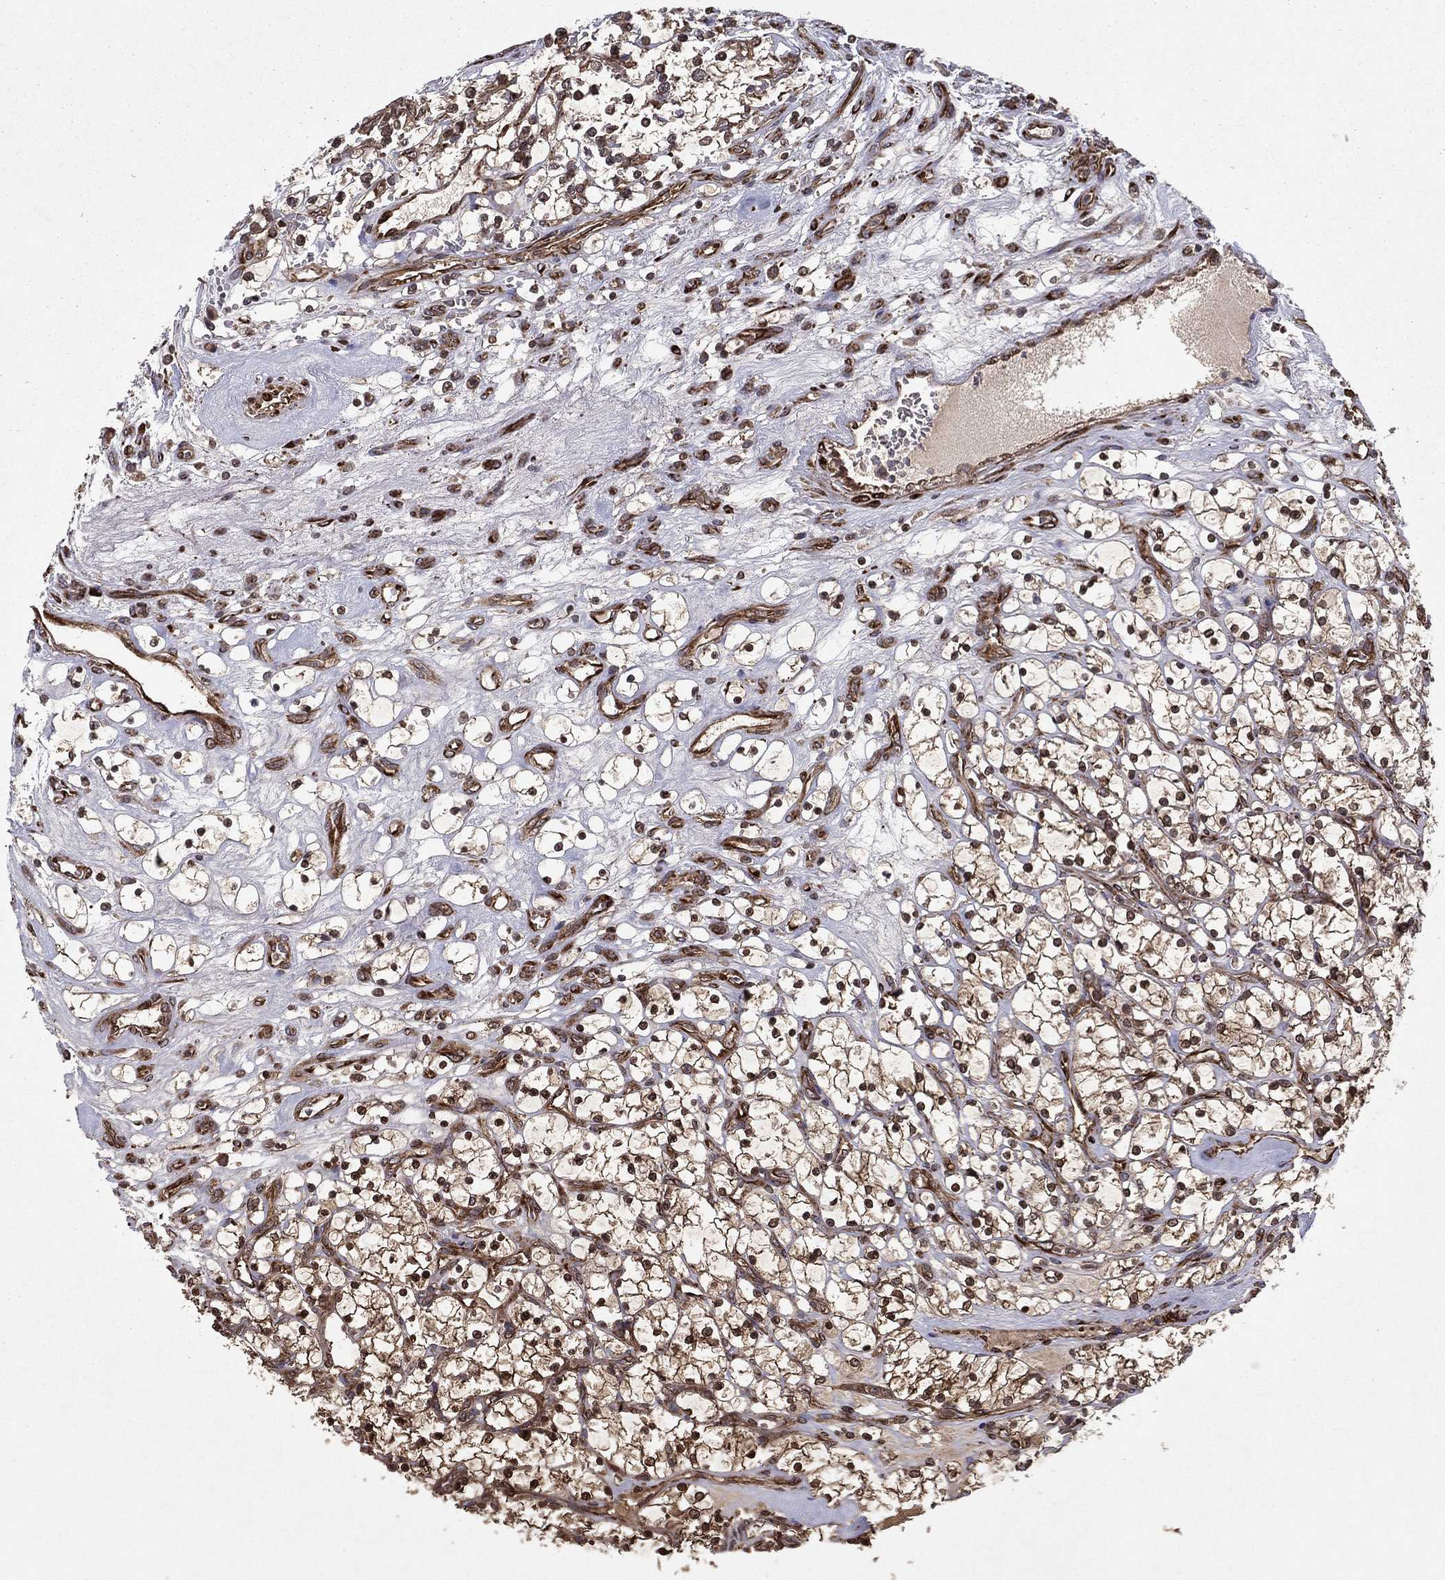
{"staining": {"intensity": "strong", "quantity": ">75%", "location": "cytoplasmic/membranous"}, "tissue": "renal cancer", "cell_type": "Tumor cells", "image_type": "cancer", "snomed": [{"axis": "morphology", "description": "Adenocarcinoma, NOS"}, {"axis": "topography", "description": "Kidney"}], "caption": "Protein staining by immunohistochemistry (IHC) reveals strong cytoplasmic/membranous staining in about >75% of tumor cells in renal adenocarcinoma.", "gene": "CERS2", "patient": {"sex": "female", "age": 69}}